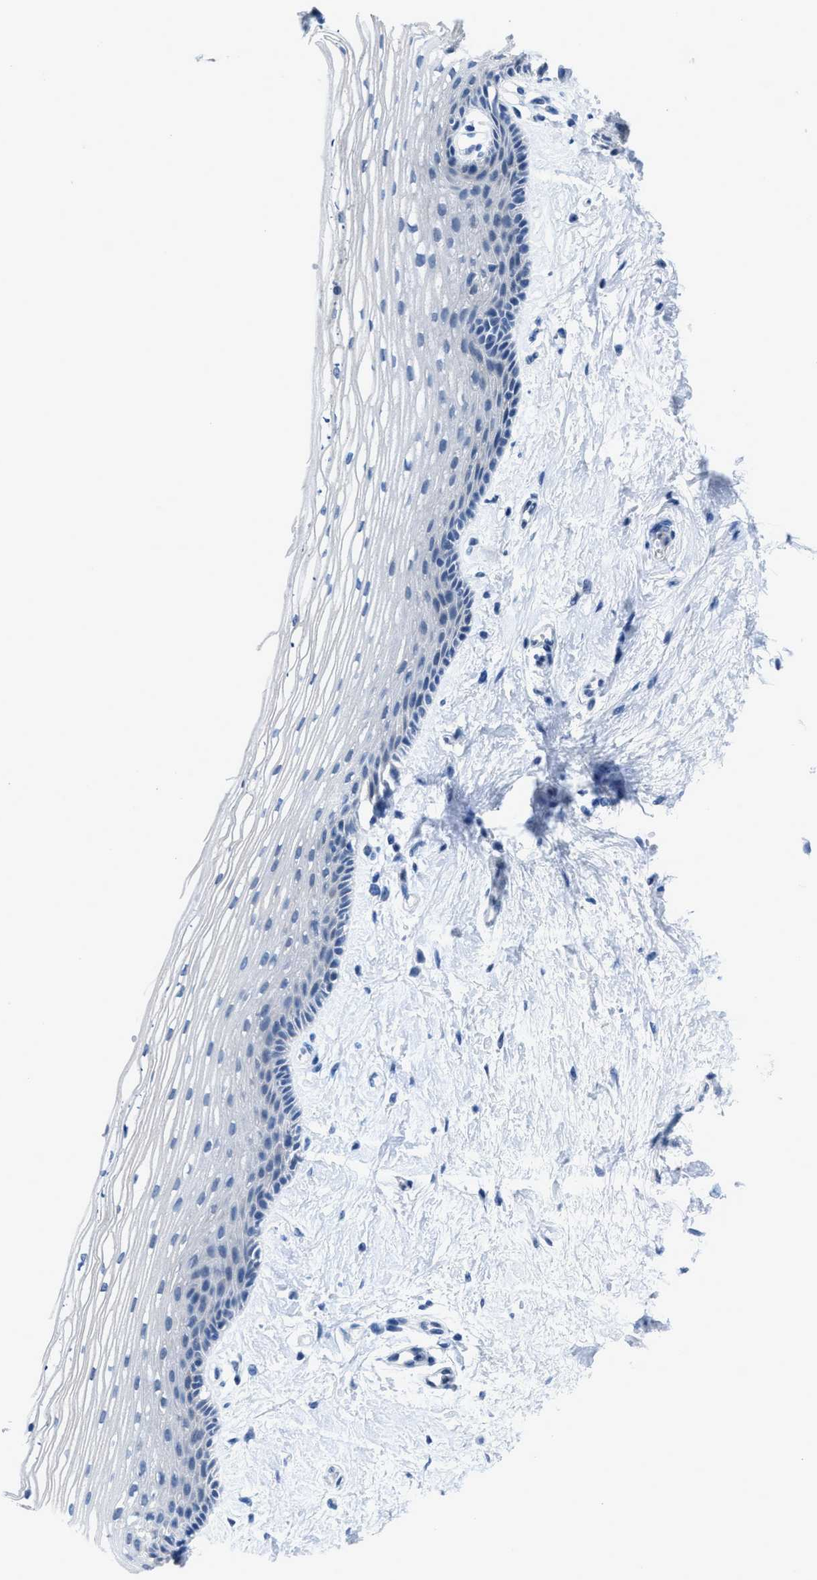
{"staining": {"intensity": "negative", "quantity": "none", "location": "none"}, "tissue": "vagina", "cell_type": "Squamous epithelial cells", "image_type": "normal", "snomed": [{"axis": "morphology", "description": "Normal tissue, NOS"}, {"axis": "topography", "description": "Vagina"}], "caption": "High power microscopy micrograph of an immunohistochemistry photomicrograph of normal vagina, revealing no significant expression in squamous epithelial cells. (Stains: DAB immunohistochemistry with hematoxylin counter stain, Microscopy: brightfield microscopy at high magnification).", "gene": "NUDT5", "patient": {"sex": "female", "age": 46}}